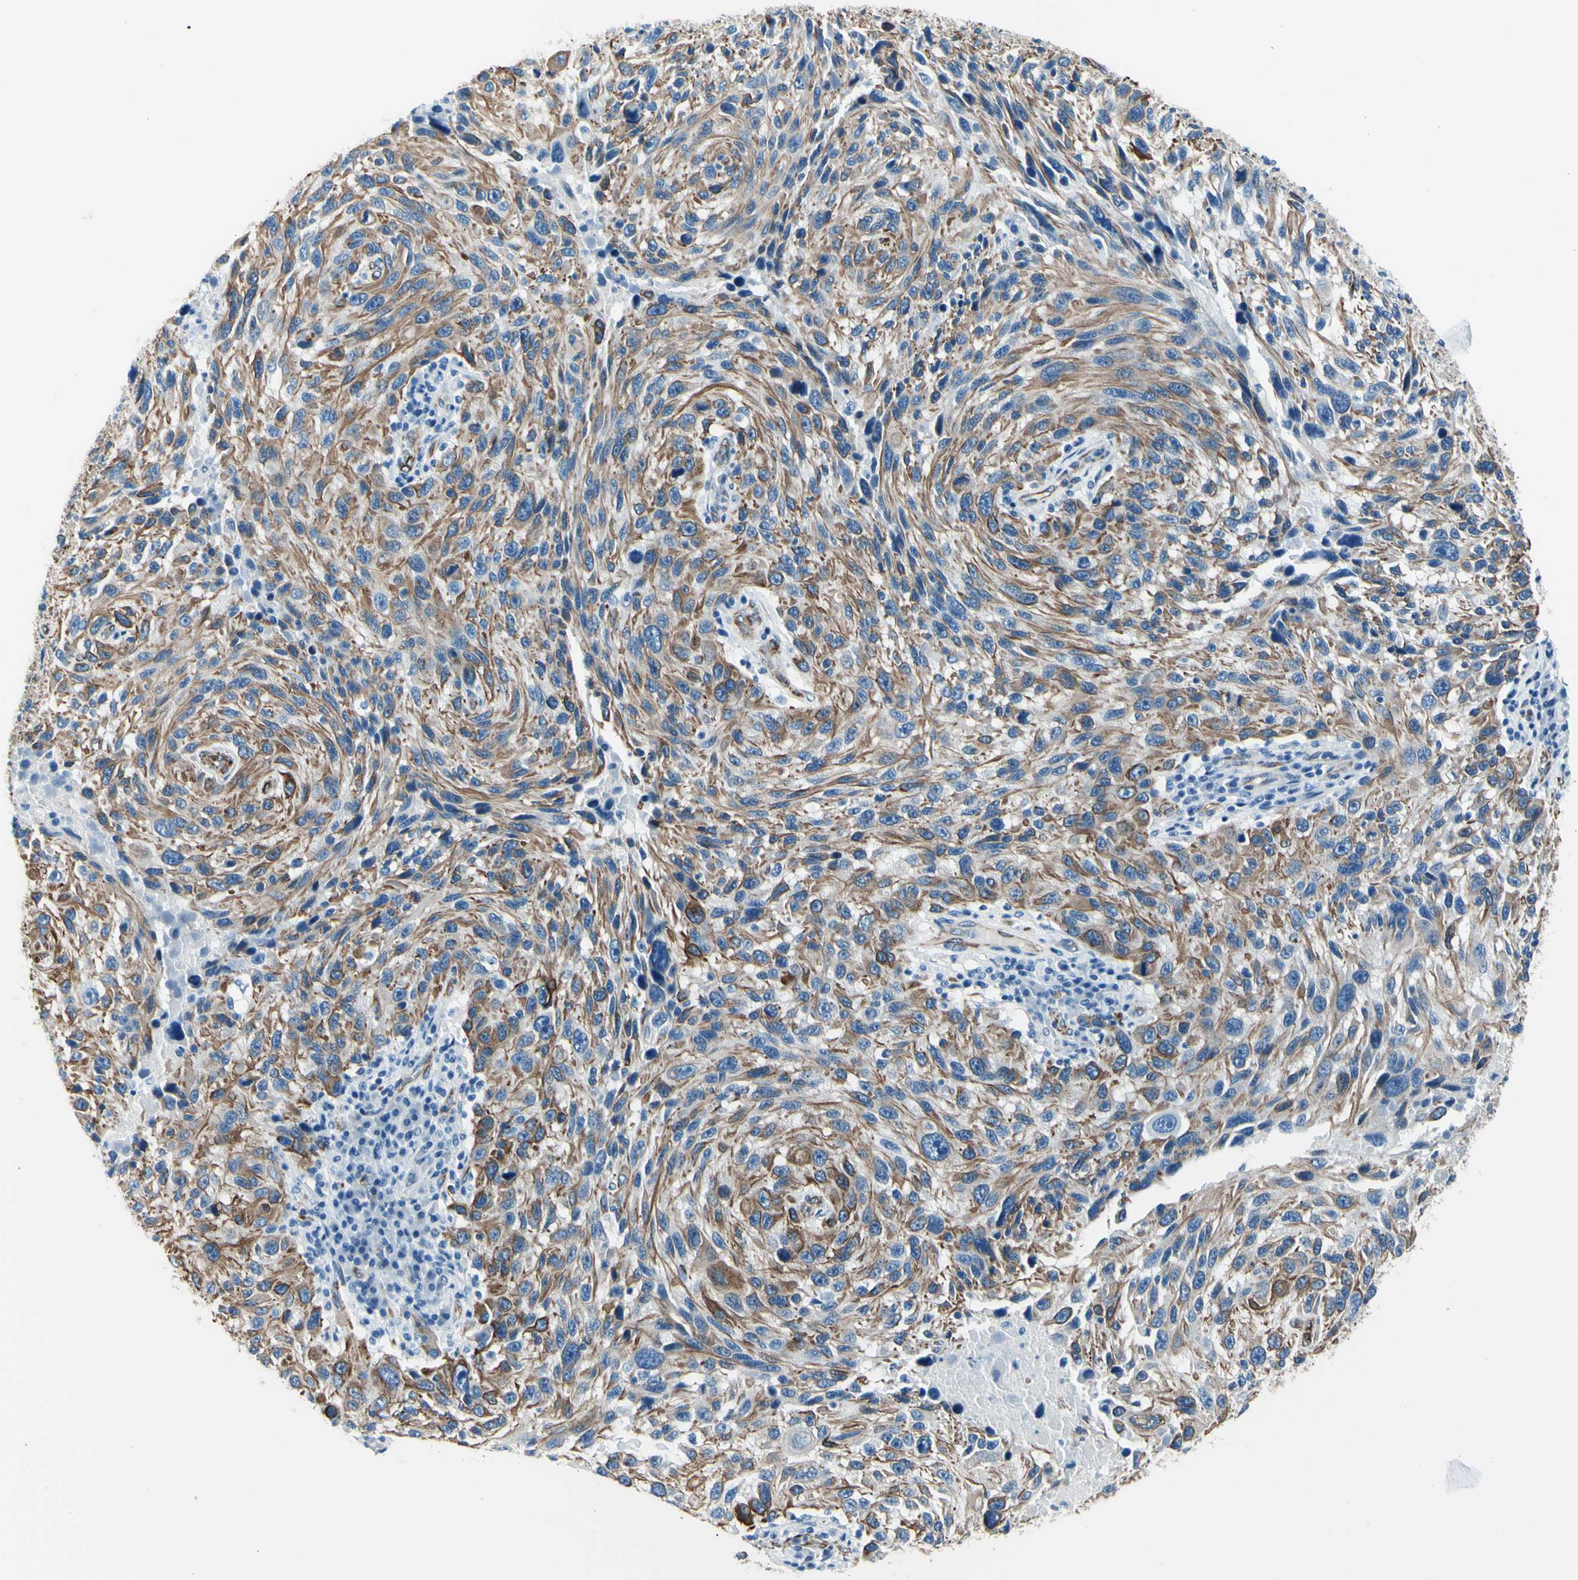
{"staining": {"intensity": "moderate", "quantity": ">75%", "location": "cytoplasmic/membranous"}, "tissue": "melanoma", "cell_type": "Tumor cells", "image_type": "cancer", "snomed": [{"axis": "morphology", "description": "Malignant melanoma, NOS"}, {"axis": "topography", "description": "Skin"}], "caption": "There is medium levels of moderate cytoplasmic/membranous staining in tumor cells of melanoma, as demonstrated by immunohistochemical staining (brown color).", "gene": "PTH2R", "patient": {"sex": "male", "age": 53}}